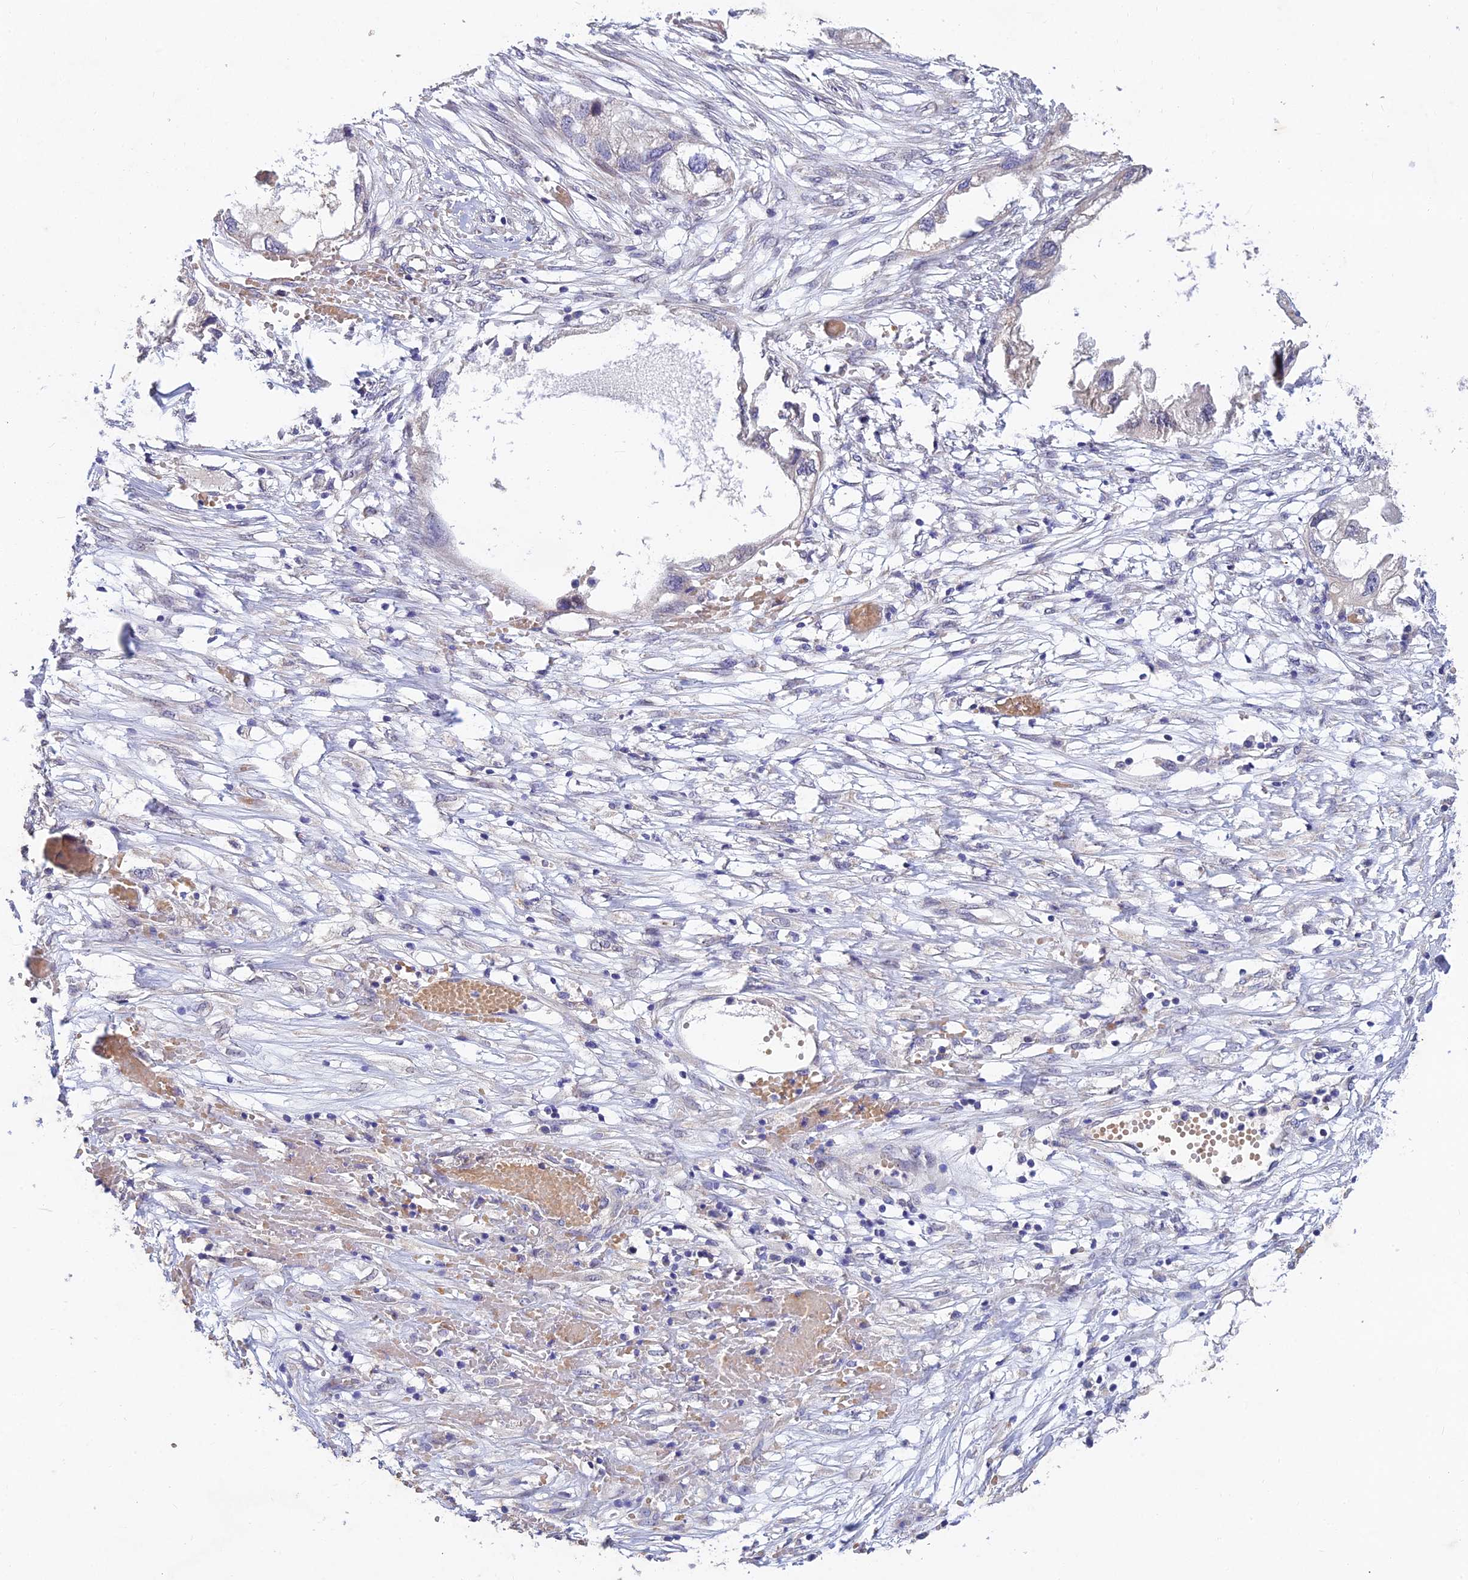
{"staining": {"intensity": "negative", "quantity": "none", "location": "none"}, "tissue": "endometrial cancer", "cell_type": "Tumor cells", "image_type": "cancer", "snomed": [{"axis": "morphology", "description": "Adenocarcinoma, NOS"}, {"axis": "morphology", "description": "Adenocarcinoma, metastatic, NOS"}, {"axis": "topography", "description": "Adipose tissue"}, {"axis": "topography", "description": "Endometrium"}], "caption": "Image shows no protein positivity in tumor cells of endometrial adenocarcinoma tissue.", "gene": "MGAT2", "patient": {"sex": "female", "age": 67}}